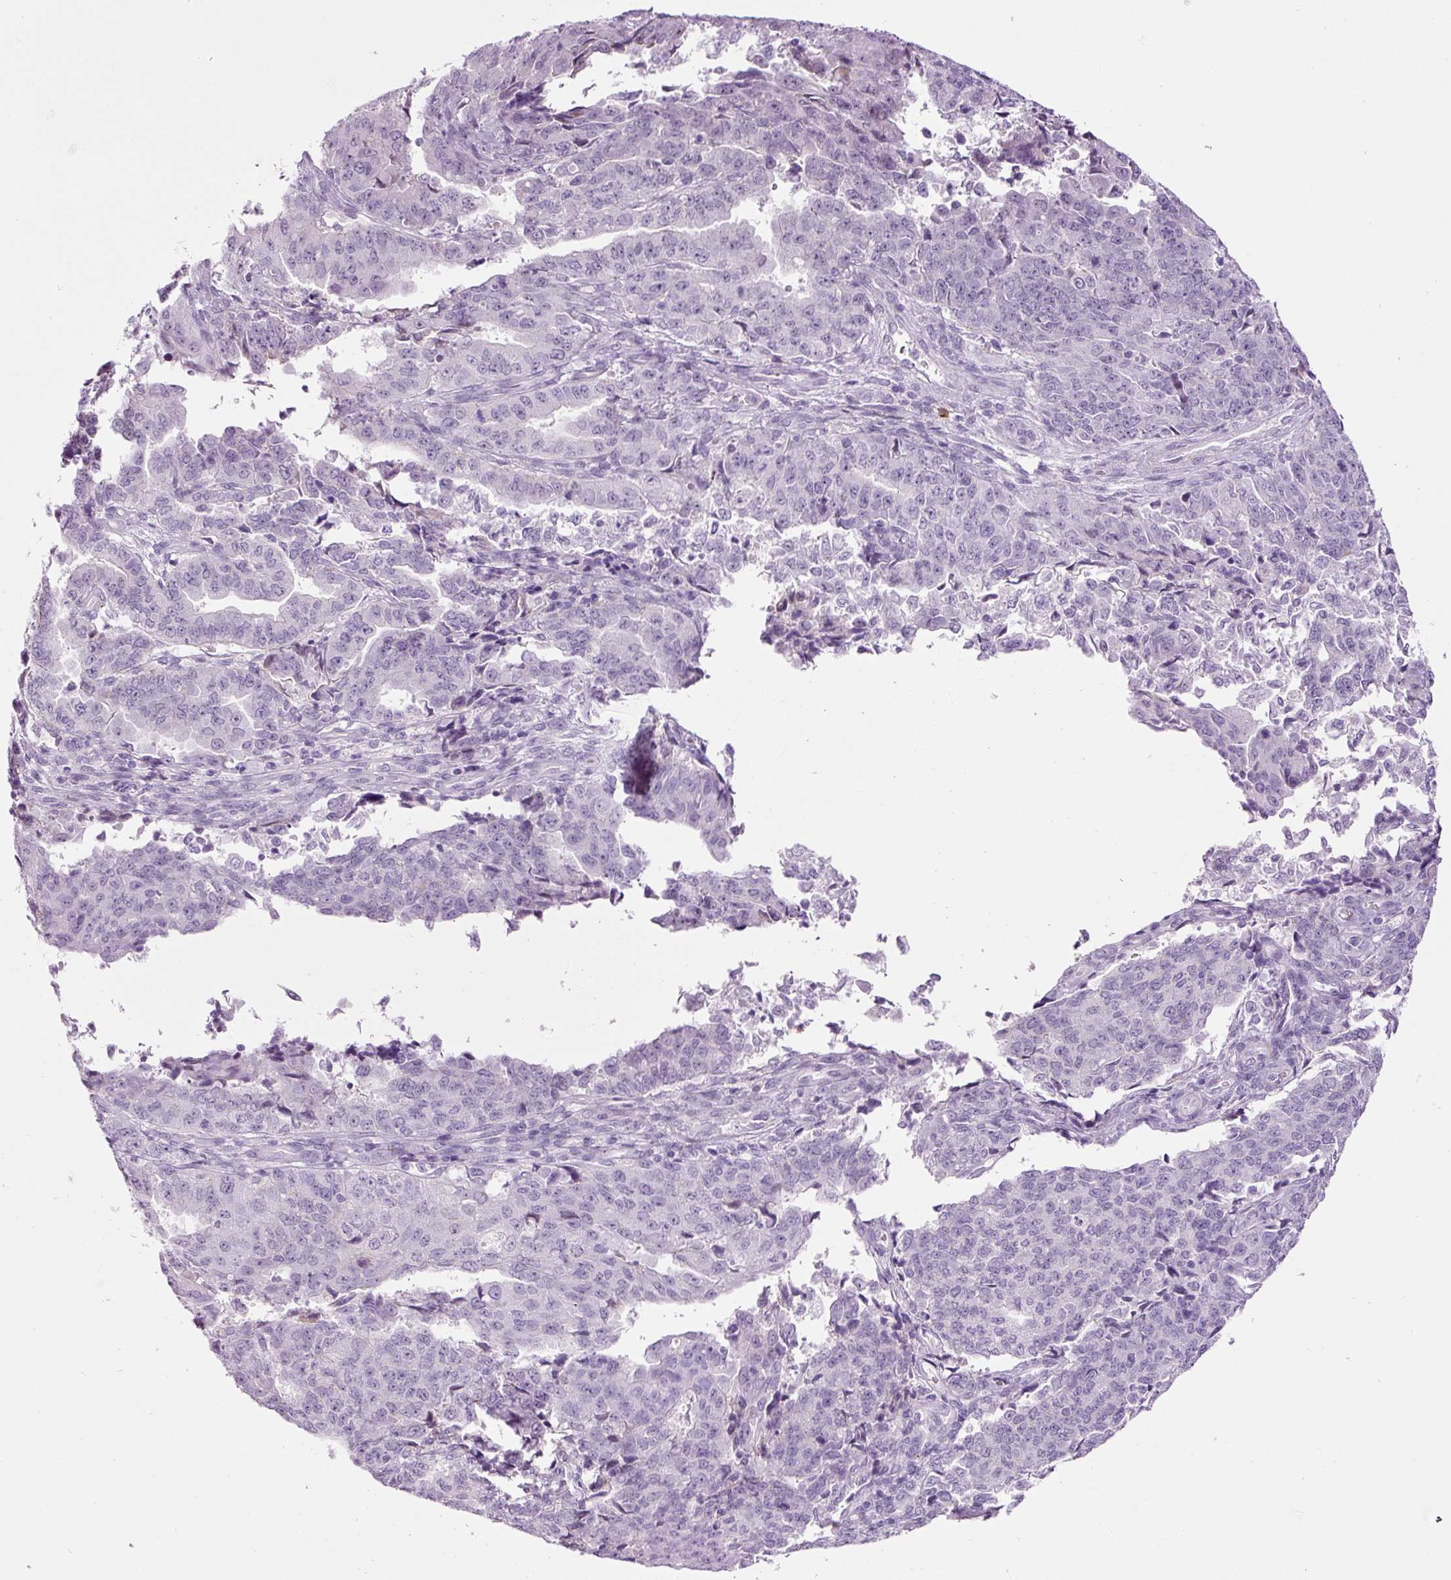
{"staining": {"intensity": "negative", "quantity": "none", "location": "none"}, "tissue": "endometrial cancer", "cell_type": "Tumor cells", "image_type": "cancer", "snomed": [{"axis": "morphology", "description": "Adenocarcinoma, NOS"}, {"axis": "topography", "description": "Endometrium"}], "caption": "Immunohistochemical staining of endometrial cancer exhibits no significant positivity in tumor cells.", "gene": "KLF1", "patient": {"sex": "female", "age": 50}}